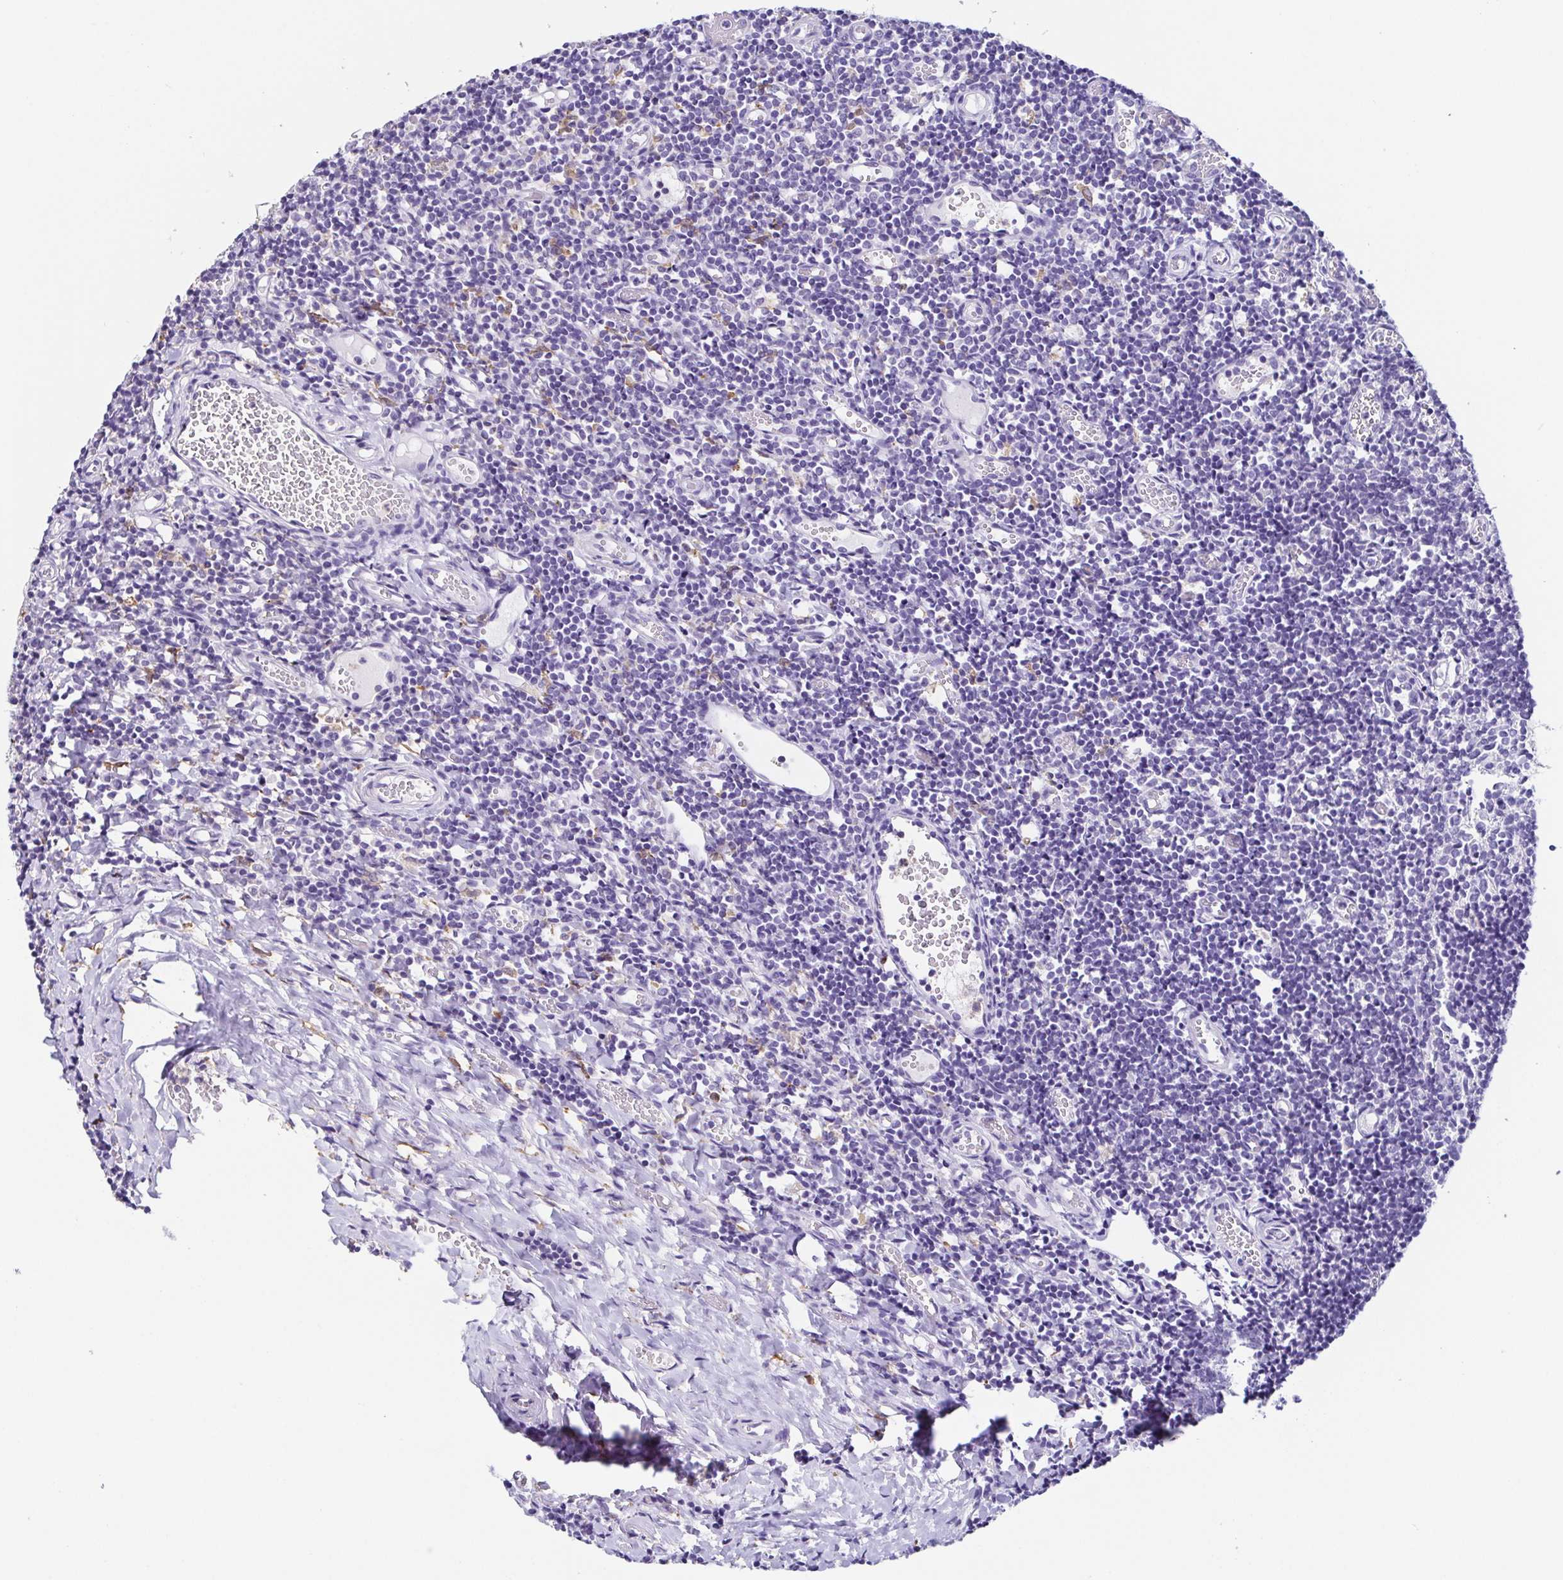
{"staining": {"intensity": "negative", "quantity": "none", "location": "none"}, "tissue": "tonsil", "cell_type": "Germinal center cells", "image_type": "normal", "snomed": [{"axis": "morphology", "description": "Normal tissue, NOS"}, {"axis": "topography", "description": "Tonsil"}], "caption": "Immunohistochemical staining of normal human tonsil shows no significant positivity in germinal center cells.", "gene": "ANXA10", "patient": {"sex": "female", "age": 10}}